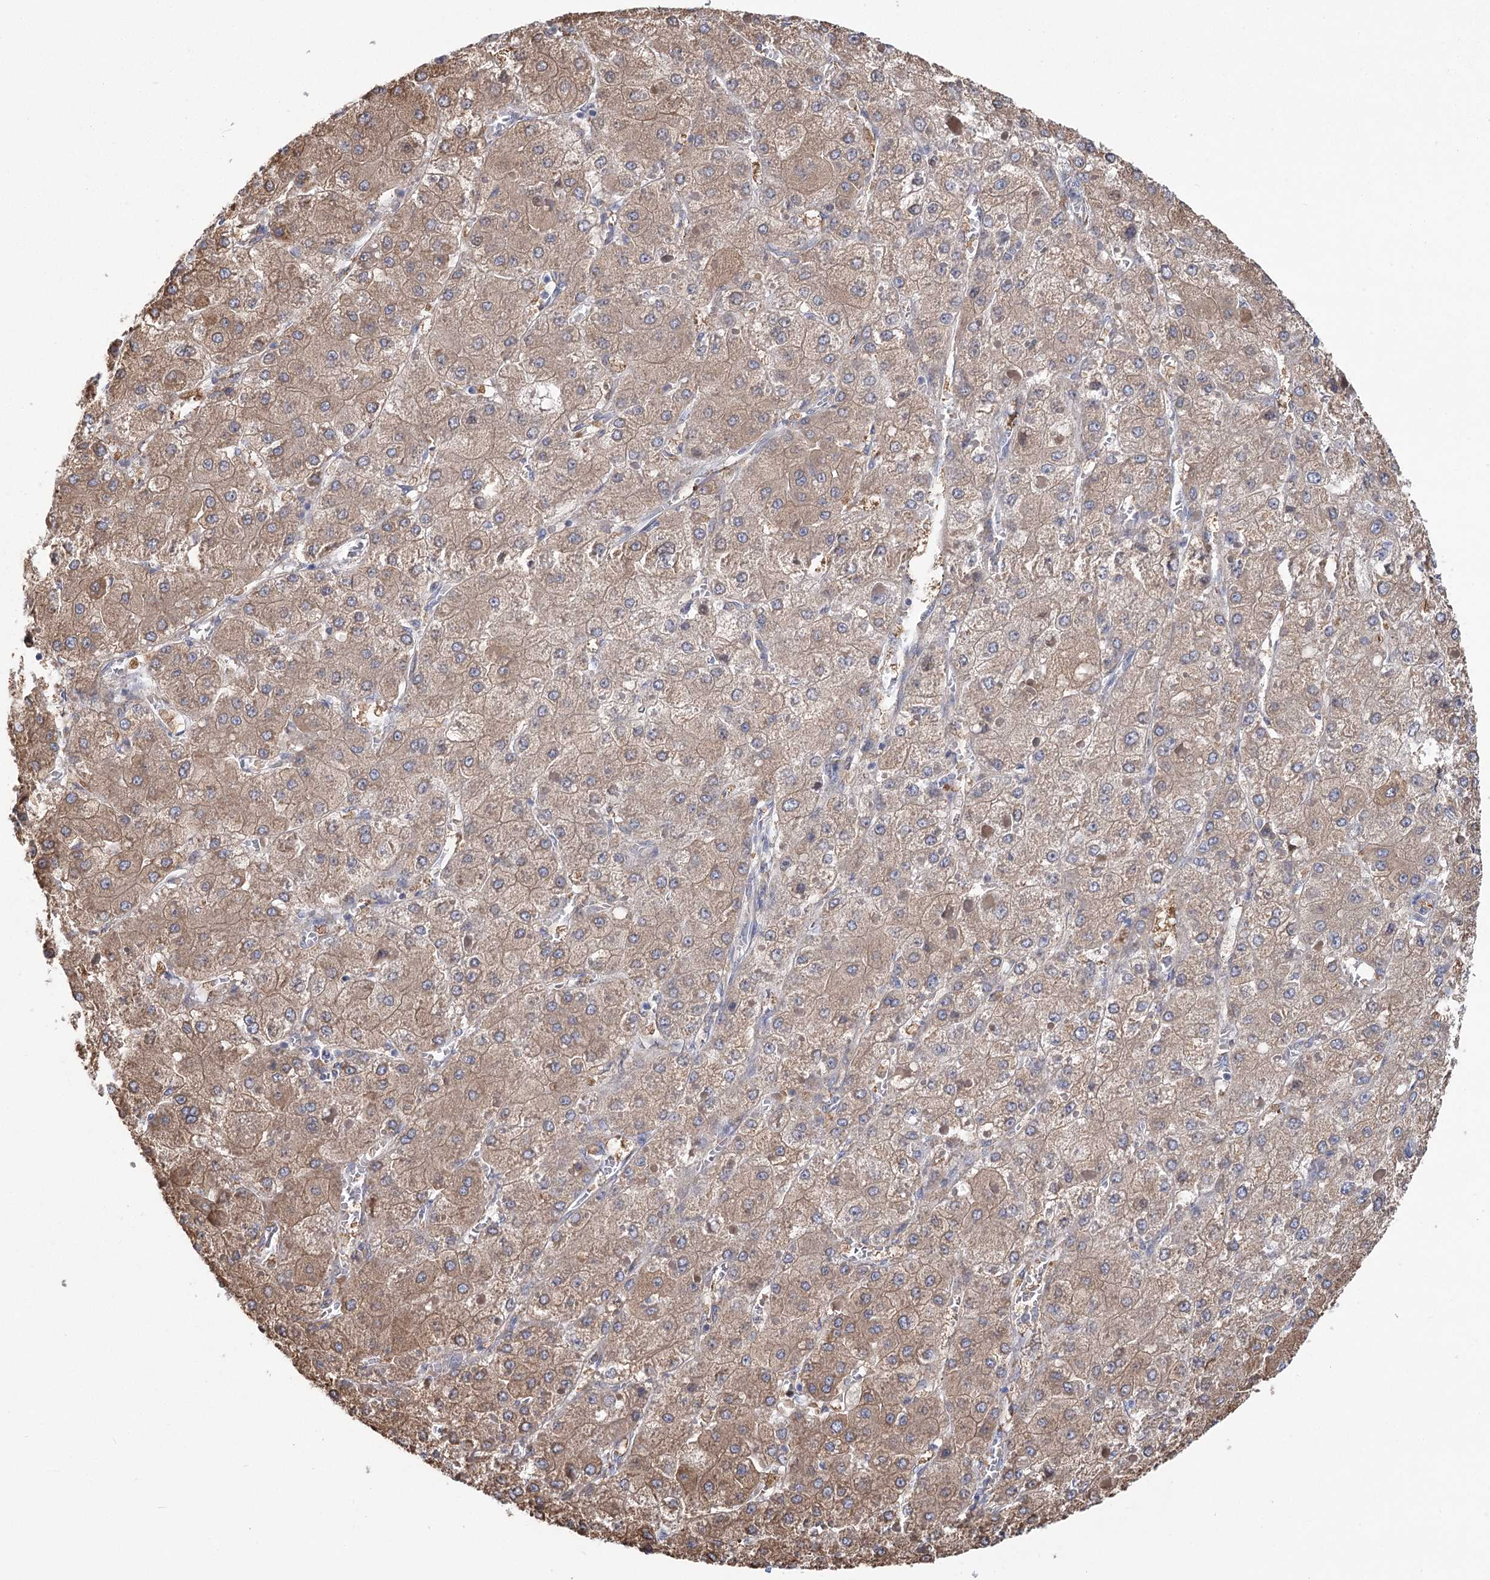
{"staining": {"intensity": "moderate", "quantity": ">75%", "location": "cytoplasmic/membranous"}, "tissue": "liver cancer", "cell_type": "Tumor cells", "image_type": "cancer", "snomed": [{"axis": "morphology", "description": "Carcinoma, Hepatocellular, NOS"}, {"axis": "topography", "description": "Liver"}], "caption": "A brown stain highlights moderate cytoplasmic/membranous expression of a protein in human hepatocellular carcinoma (liver) tumor cells. (Stains: DAB in brown, nuclei in blue, Microscopy: brightfield microscopy at high magnification).", "gene": "METTL24", "patient": {"sex": "female", "age": 73}}